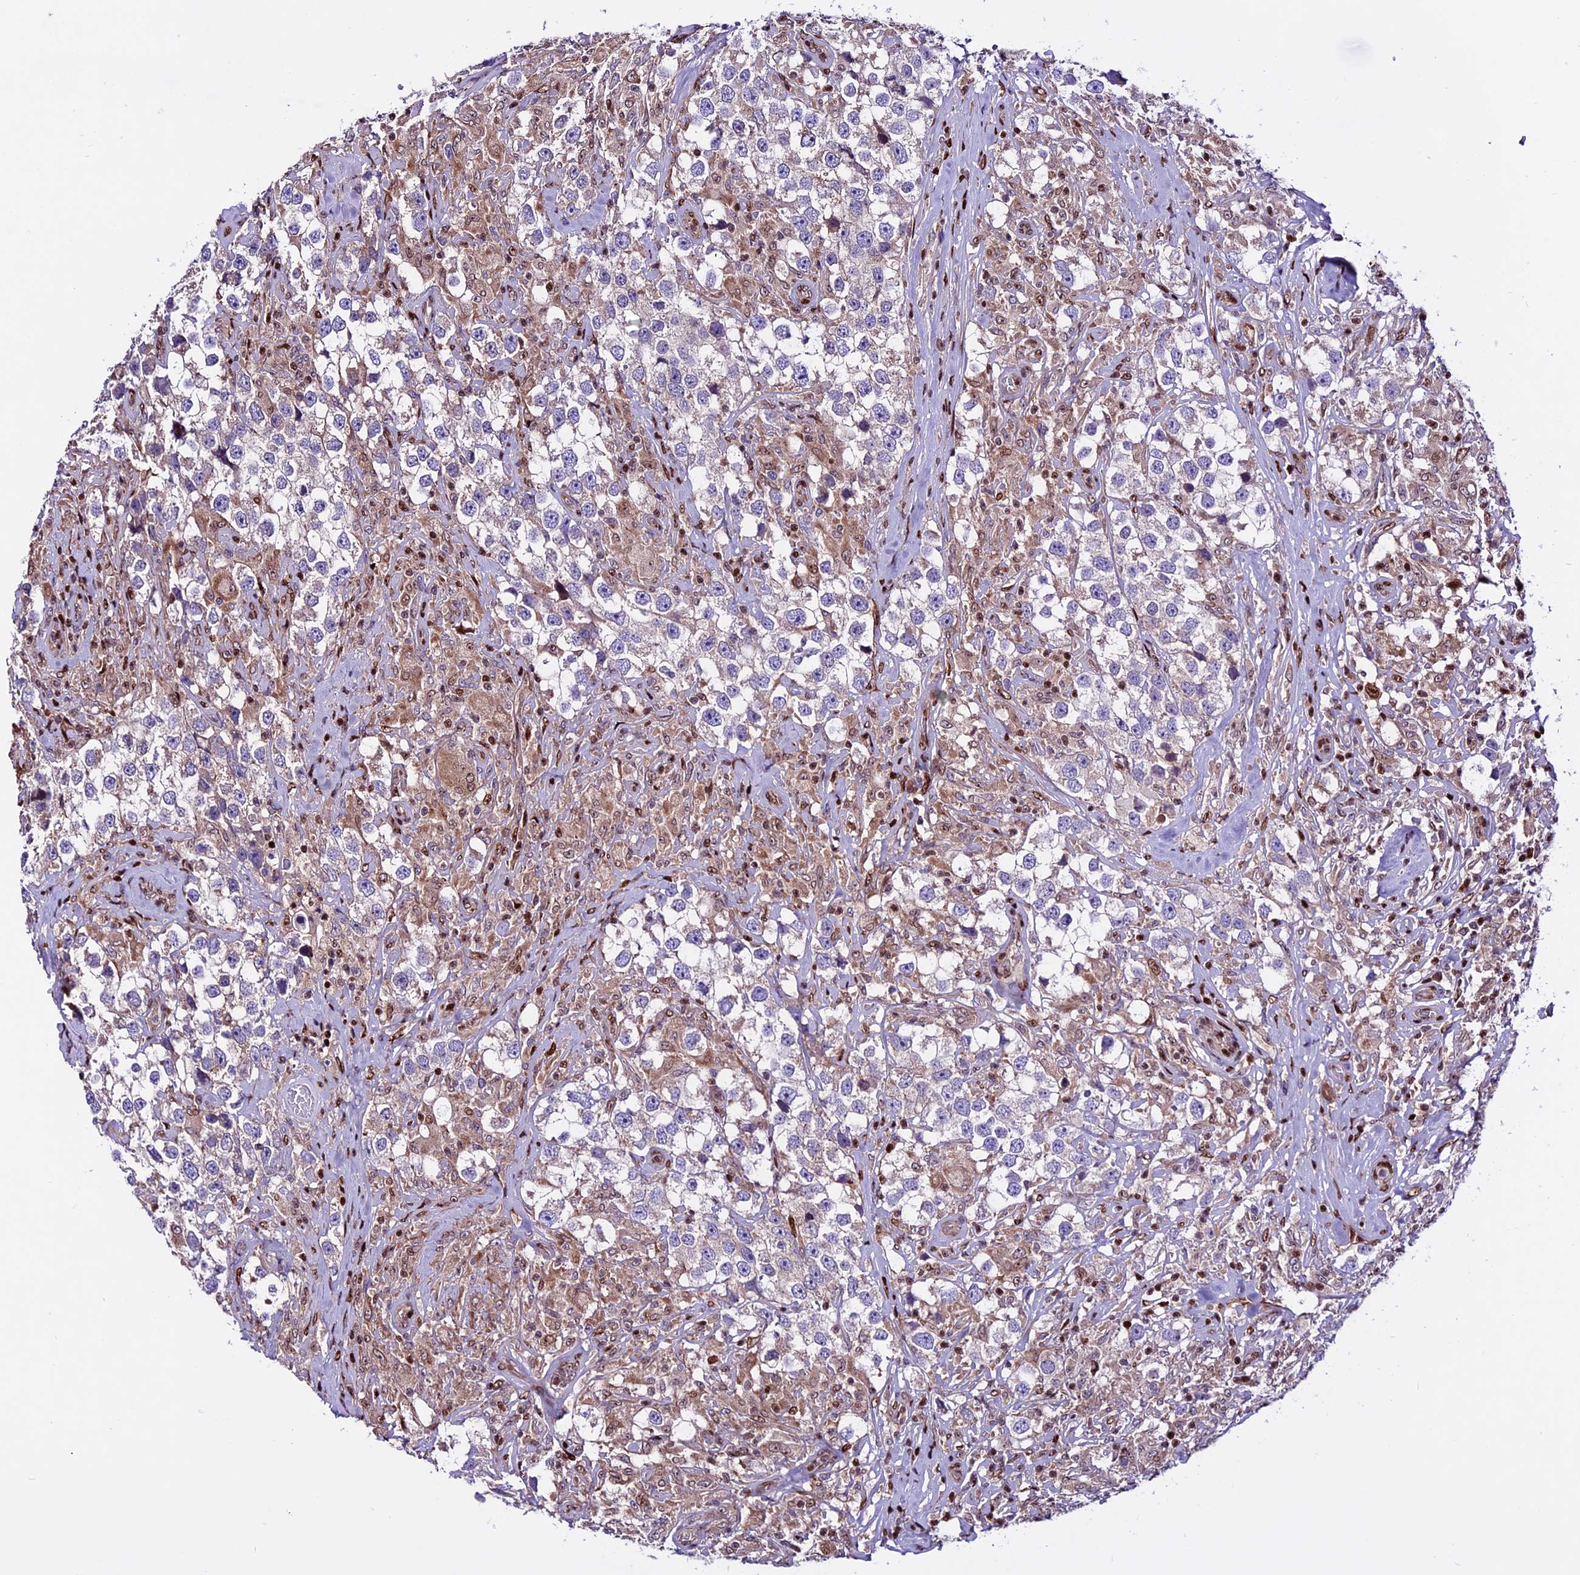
{"staining": {"intensity": "negative", "quantity": "none", "location": "none"}, "tissue": "testis cancer", "cell_type": "Tumor cells", "image_type": "cancer", "snomed": [{"axis": "morphology", "description": "Seminoma, NOS"}, {"axis": "topography", "description": "Testis"}], "caption": "This is an immunohistochemistry (IHC) histopathology image of testis cancer (seminoma). There is no staining in tumor cells.", "gene": "RINL", "patient": {"sex": "male", "age": 46}}